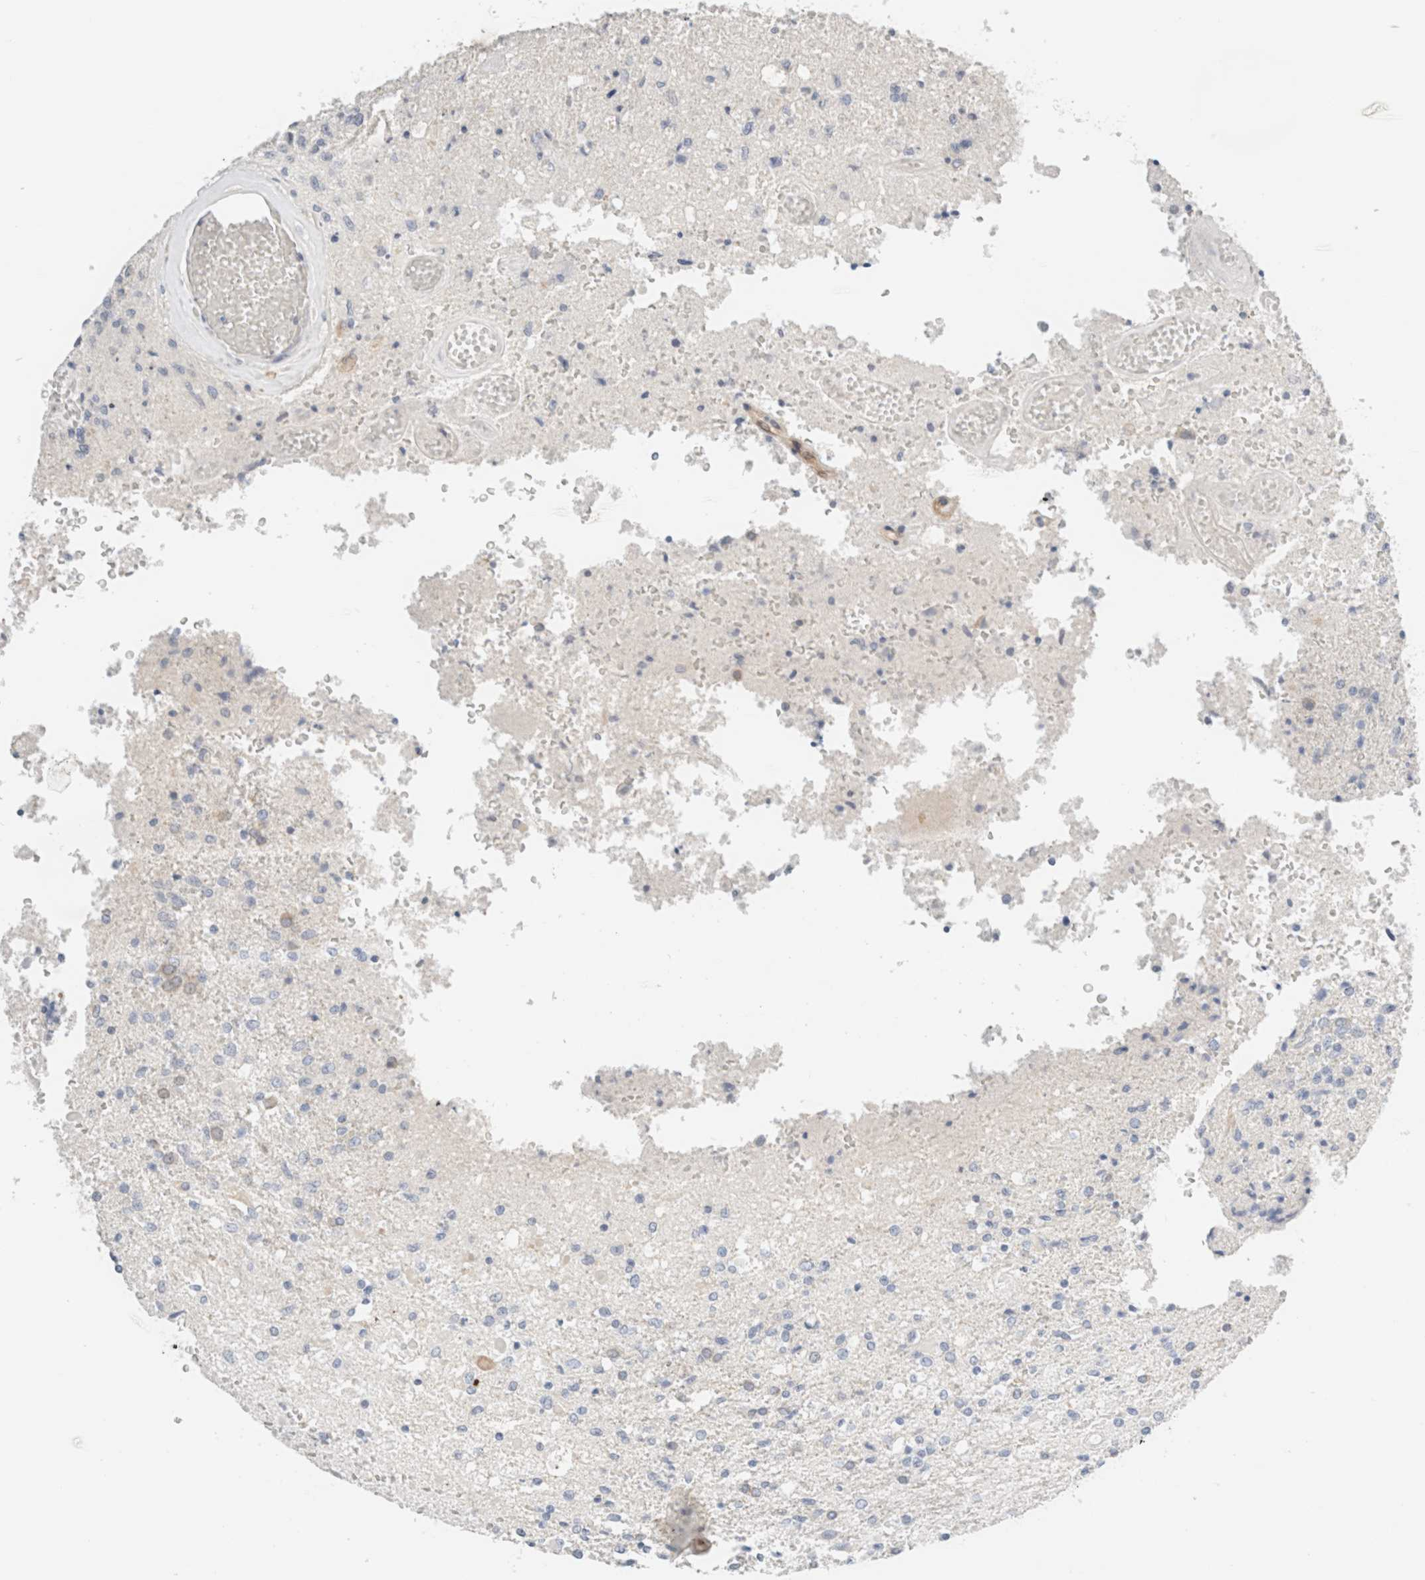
{"staining": {"intensity": "negative", "quantity": "none", "location": "none"}, "tissue": "glioma", "cell_type": "Tumor cells", "image_type": "cancer", "snomed": [{"axis": "morphology", "description": "Normal tissue, NOS"}, {"axis": "morphology", "description": "Glioma, malignant, High grade"}, {"axis": "topography", "description": "Cerebral cortex"}], "caption": "A micrograph of glioma stained for a protein reveals no brown staining in tumor cells.", "gene": "LMCD1", "patient": {"sex": "male", "age": 77}}